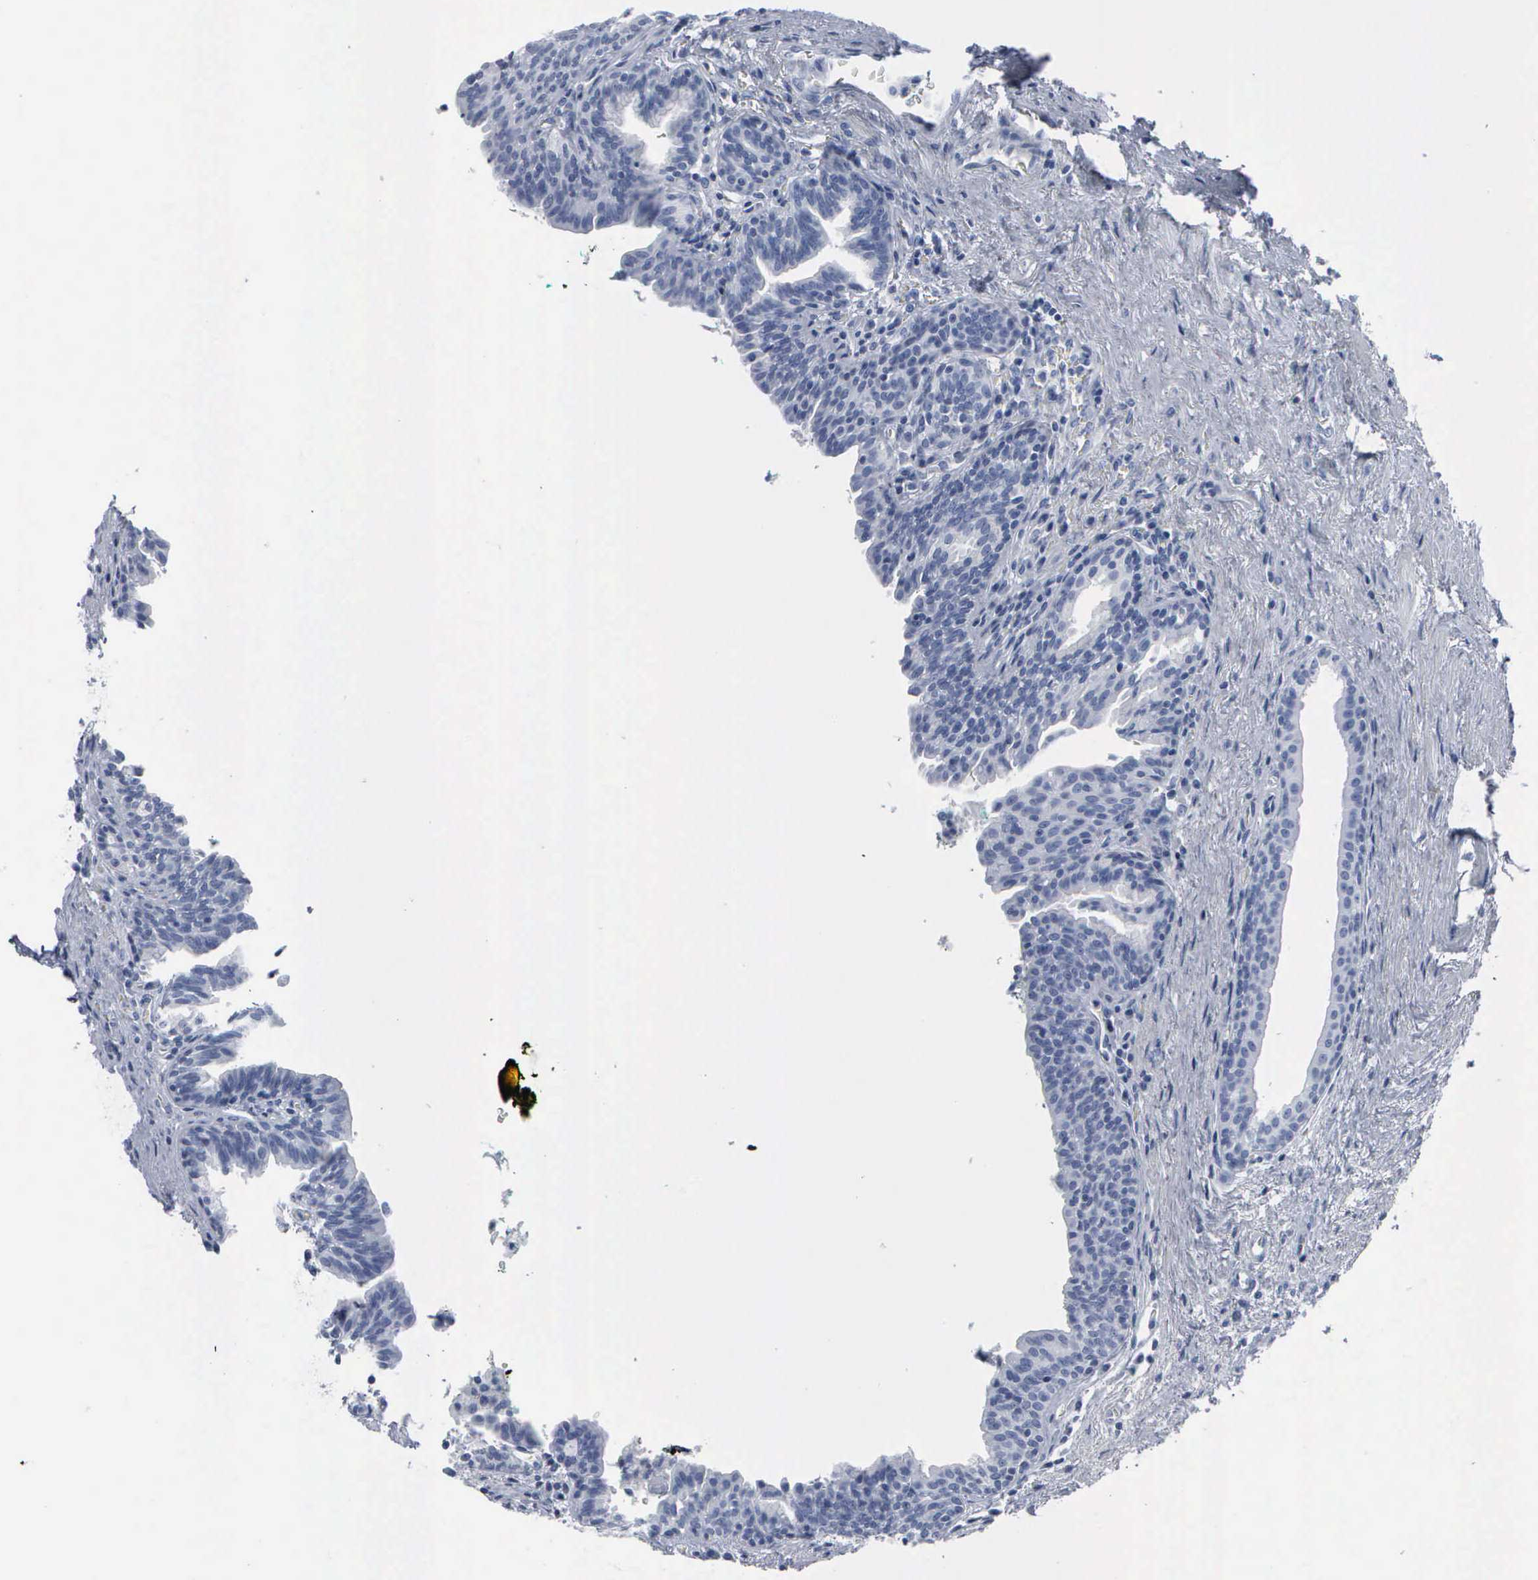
{"staining": {"intensity": "negative", "quantity": "none", "location": "none"}, "tissue": "prostate", "cell_type": "Glandular cells", "image_type": "normal", "snomed": [{"axis": "morphology", "description": "Normal tissue, NOS"}, {"axis": "topography", "description": "Prostate"}], "caption": "This image is of unremarkable prostate stained with immunohistochemistry (IHC) to label a protein in brown with the nuclei are counter-stained blue. There is no staining in glandular cells.", "gene": "CCNB1", "patient": {"sex": "male", "age": 65}}